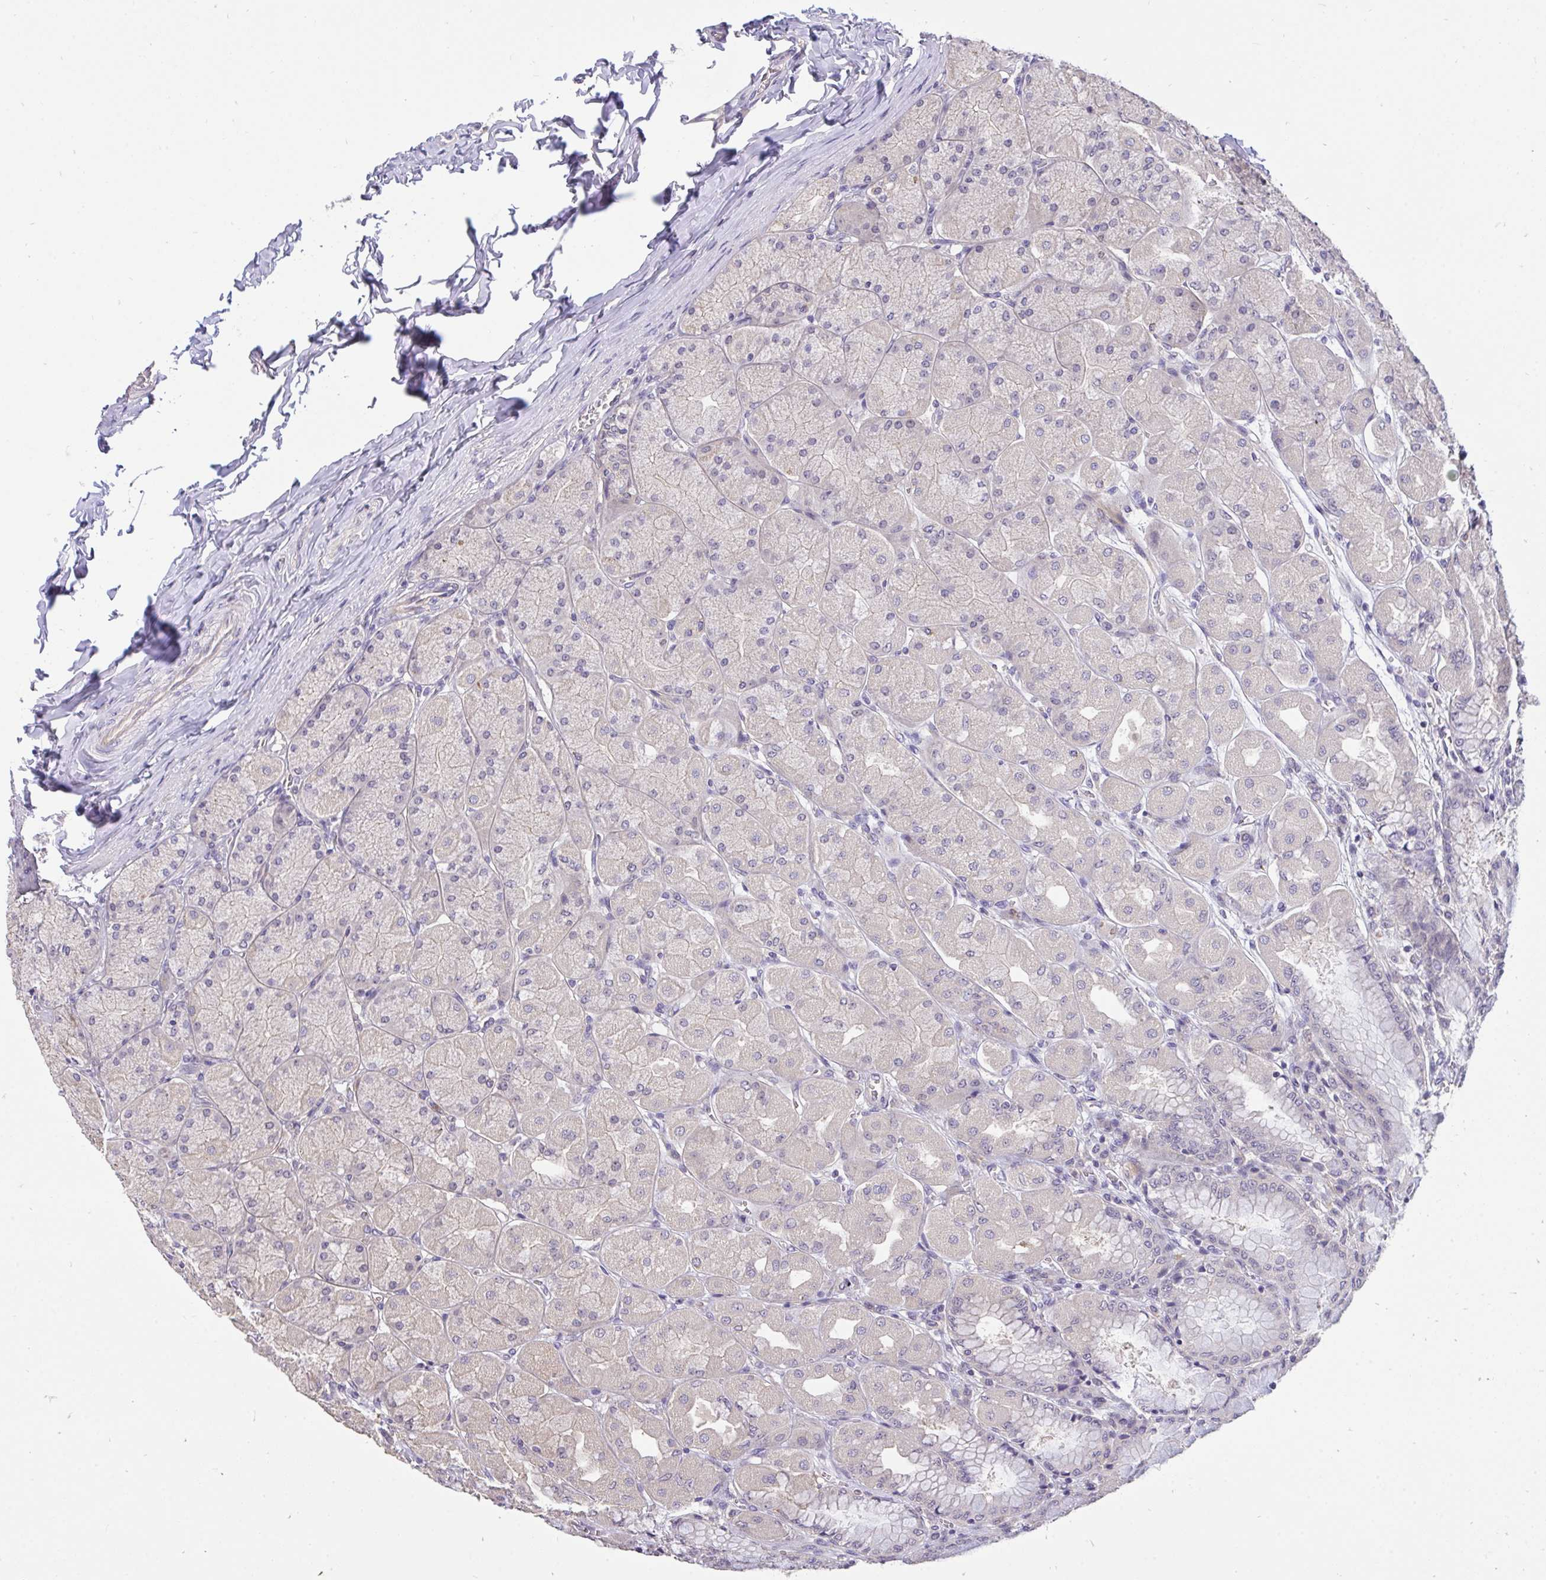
{"staining": {"intensity": "weak", "quantity": "<25%", "location": "cytoplasmic/membranous,nuclear"}, "tissue": "stomach", "cell_type": "Glandular cells", "image_type": "normal", "snomed": [{"axis": "morphology", "description": "Normal tissue, NOS"}, {"axis": "topography", "description": "Stomach, upper"}], "caption": "Immunohistochemical staining of normal human stomach demonstrates no significant expression in glandular cells.", "gene": "C19orf54", "patient": {"sex": "female", "age": 56}}